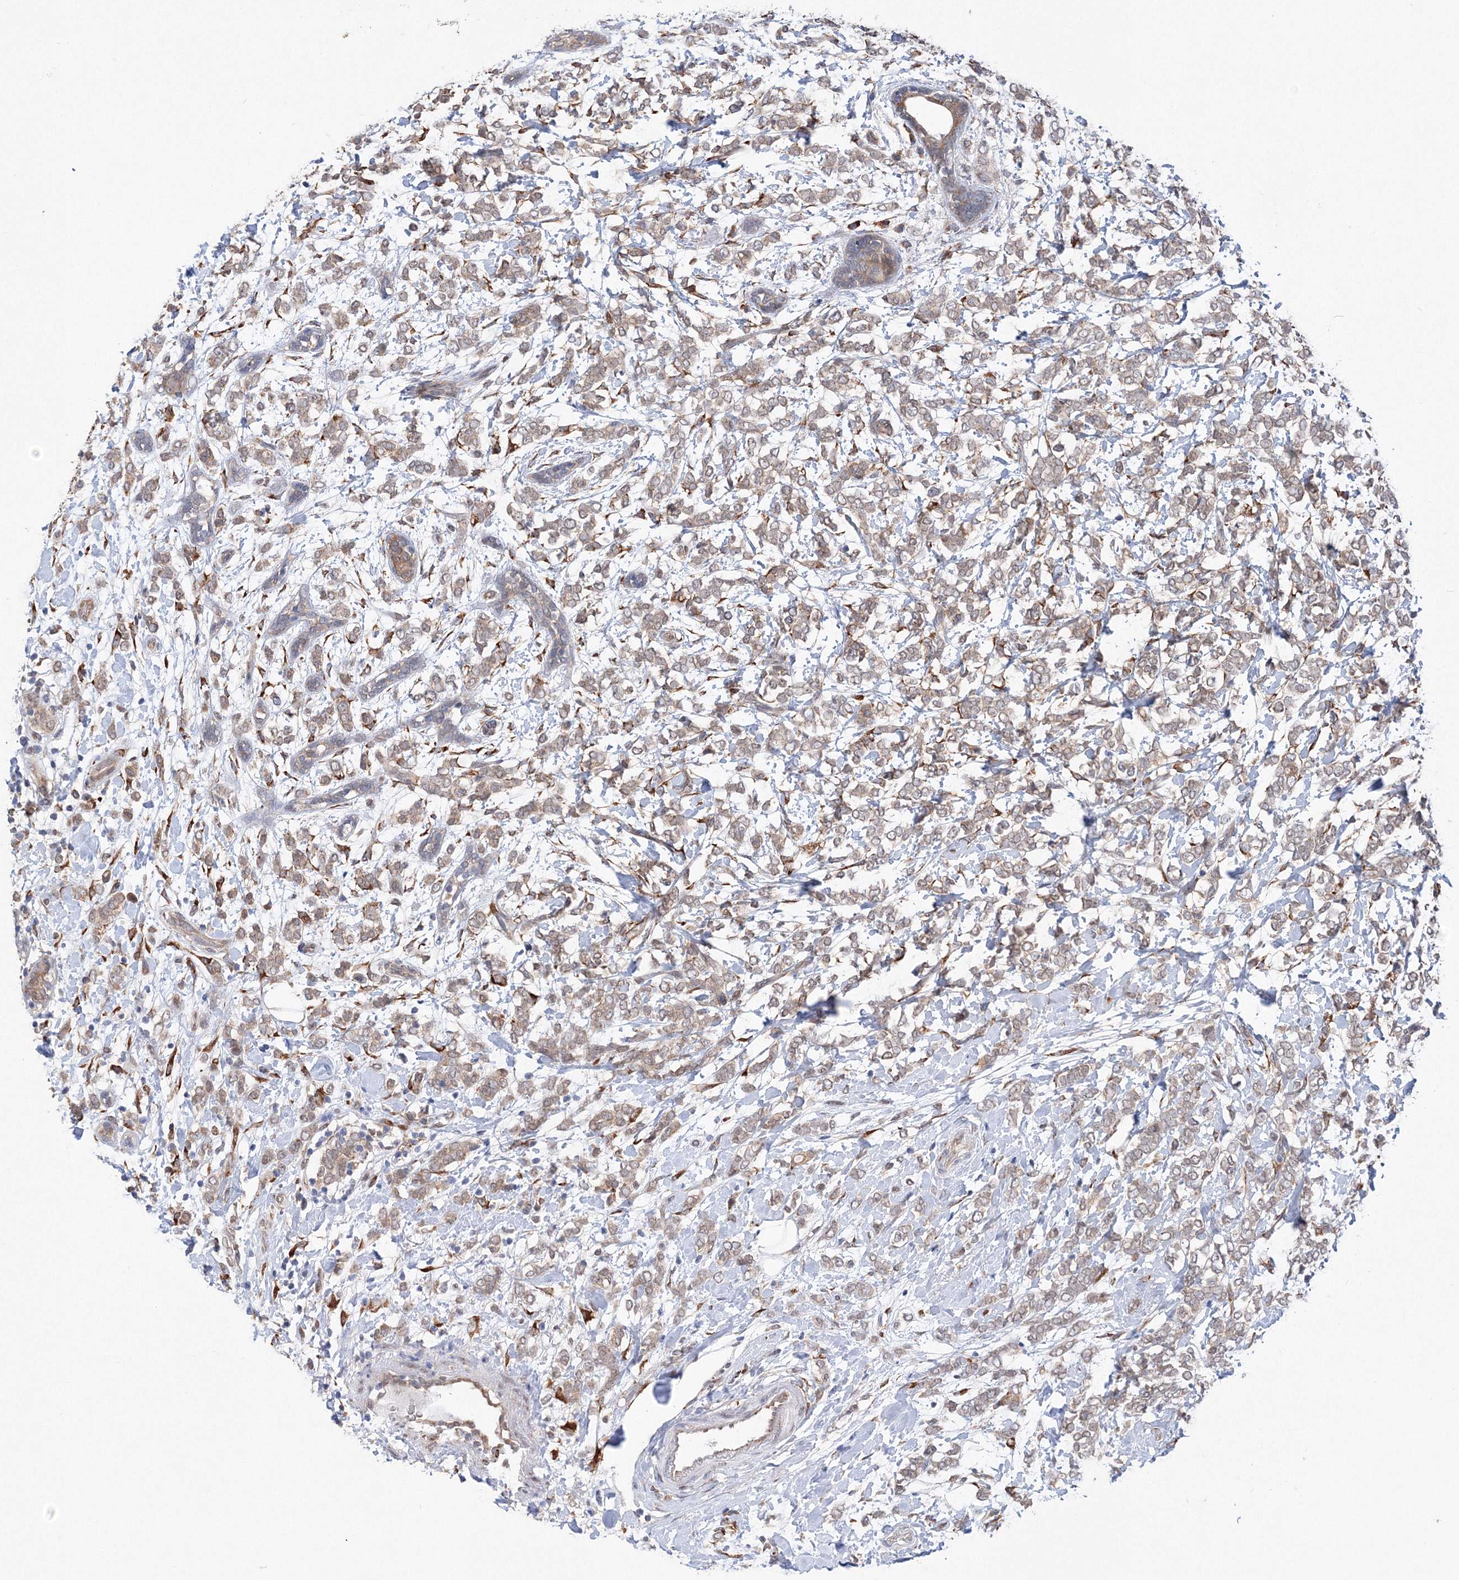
{"staining": {"intensity": "weak", "quantity": "25%-75%", "location": "cytoplasmic/membranous"}, "tissue": "breast cancer", "cell_type": "Tumor cells", "image_type": "cancer", "snomed": [{"axis": "morphology", "description": "Normal tissue, NOS"}, {"axis": "morphology", "description": "Lobular carcinoma"}, {"axis": "topography", "description": "Breast"}], "caption": "Tumor cells exhibit low levels of weak cytoplasmic/membranous staining in approximately 25%-75% of cells in lobular carcinoma (breast).", "gene": "DIS3L2", "patient": {"sex": "female", "age": 47}}